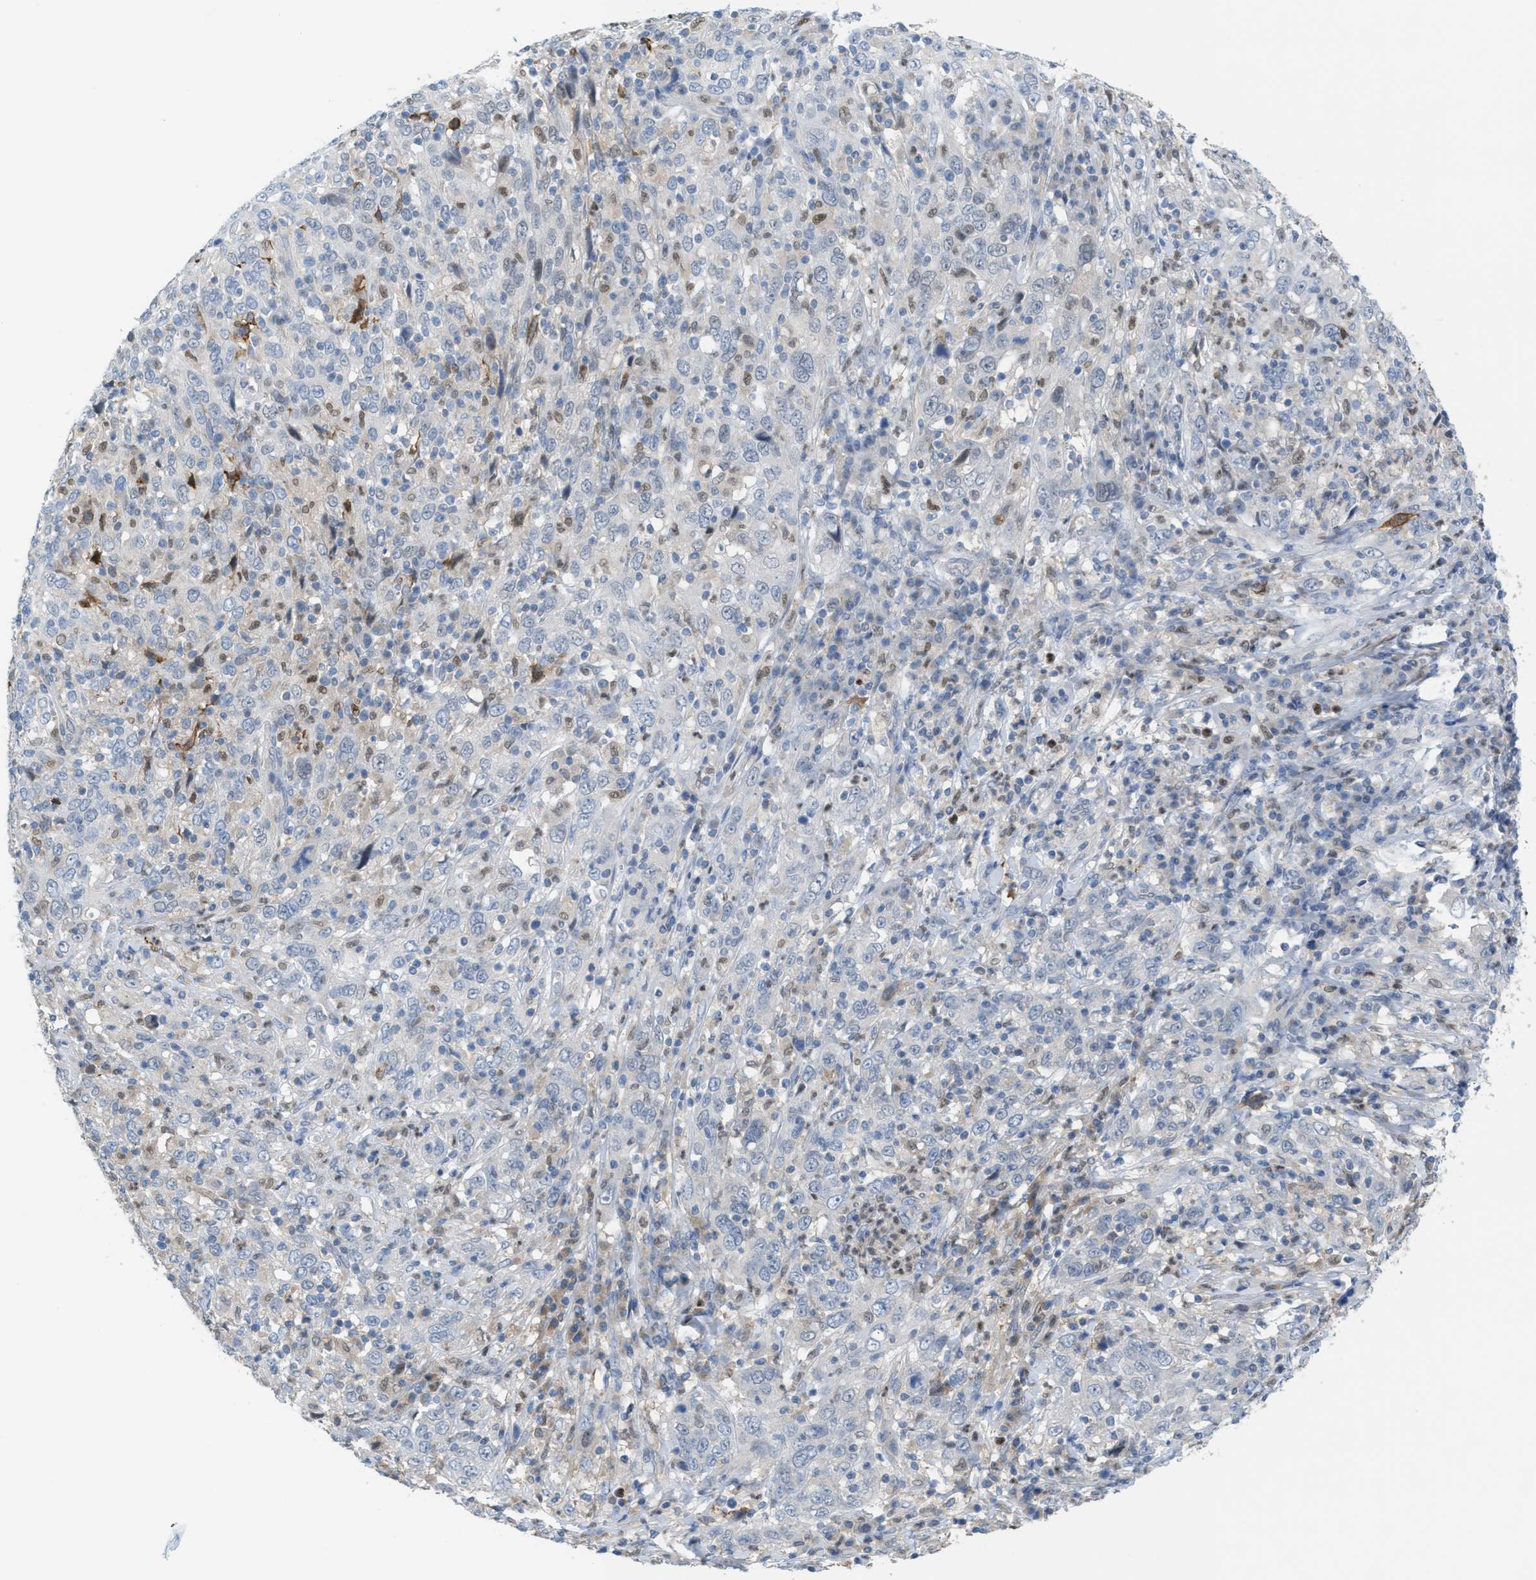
{"staining": {"intensity": "negative", "quantity": "none", "location": "none"}, "tissue": "cervical cancer", "cell_type": "Tumor cells", "image_type": "cancer", "snomed": [{"axis": "morphology", "description": "Squamous cell carcinoma, NOS"}, {"axis": "topography", "description": "Cervix"}], "caption": "This is an immunohistochemistry (IHC) histopathology image of human squamous cell carcinoma (cervical). There is no expression in tumor cells.", "gene": "PPM1D", "patient": {"sex": "female", "age": 46}}